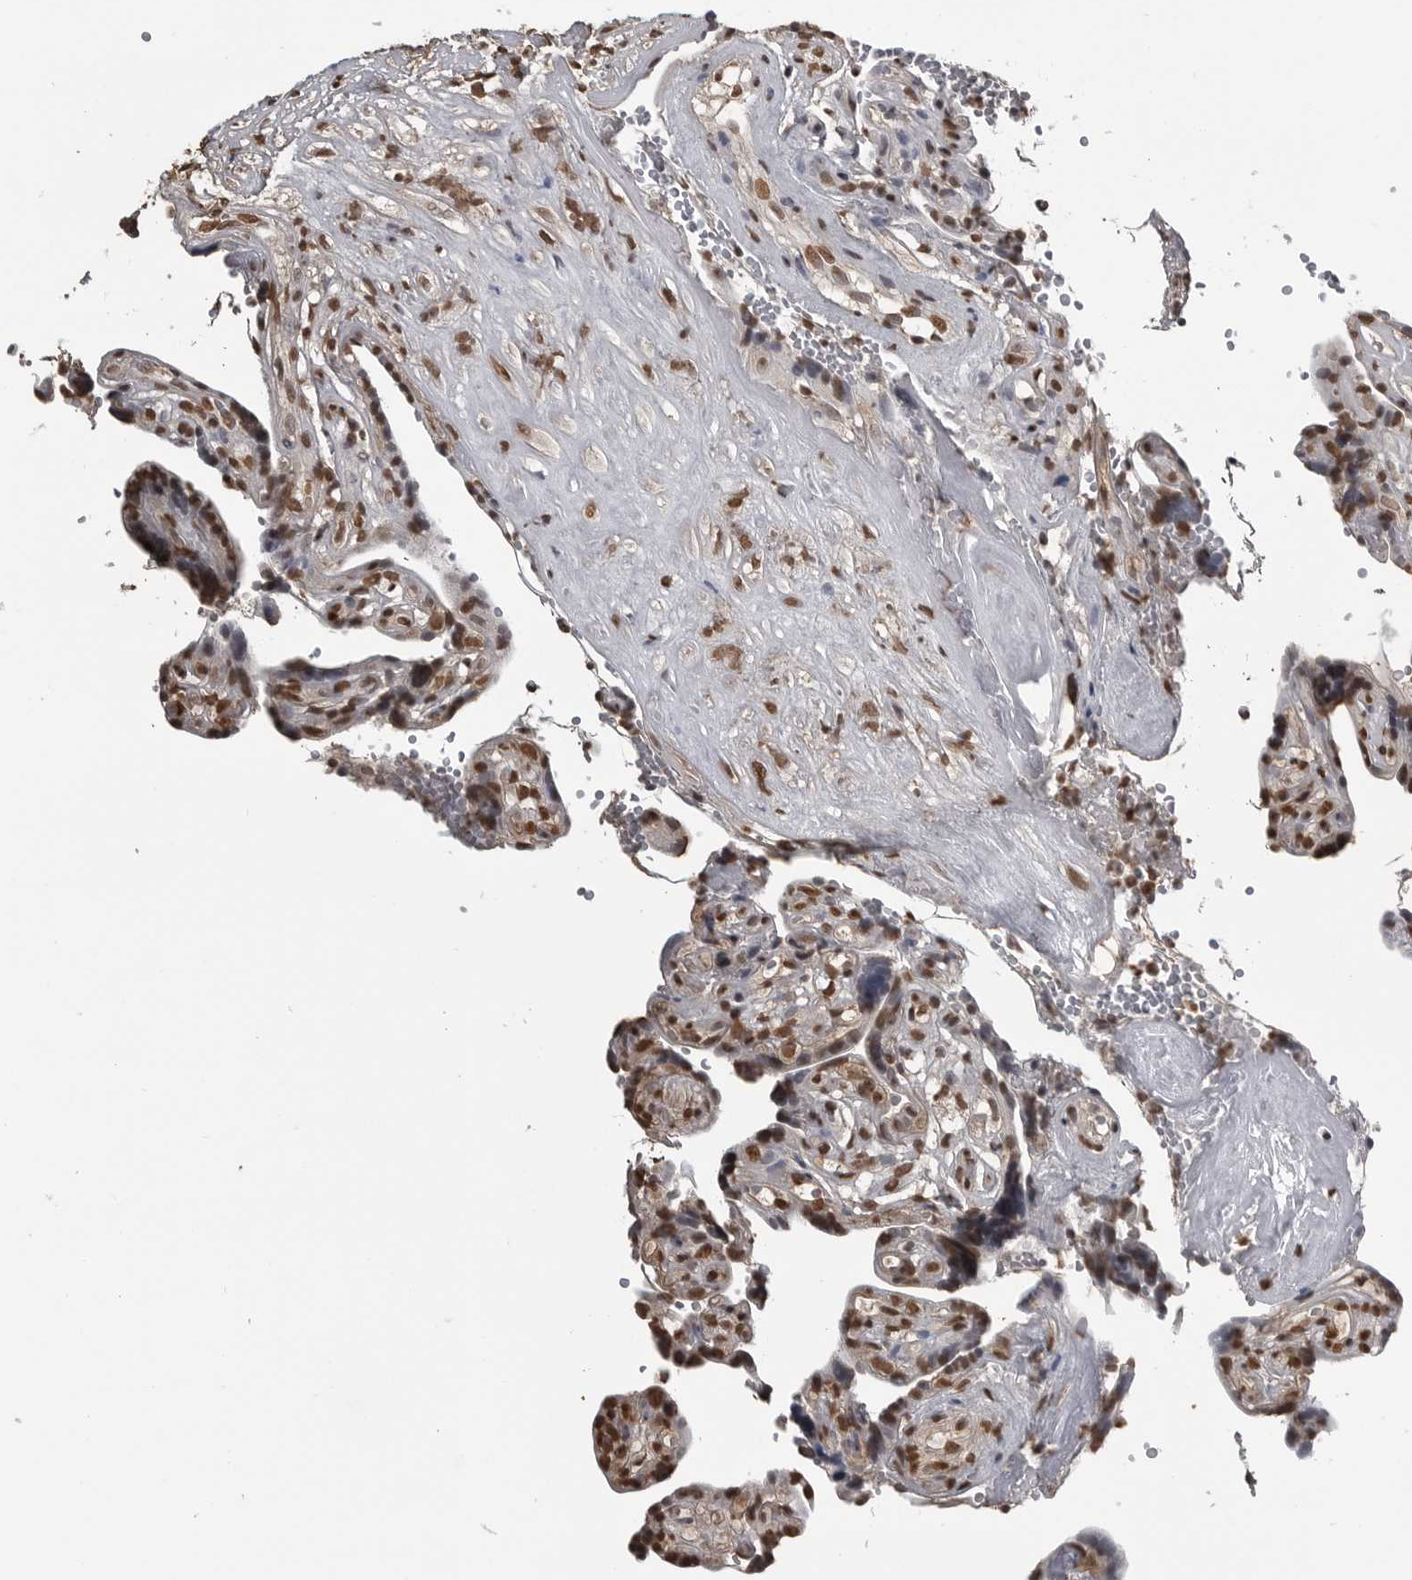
{"staining": {"intensity": "strong", "quantity": ">75%", "location": "cytoplasmic/membranous,nuclear"}, "tissue": "placenta", "cell_type": "Decidual cells", "image_type": "normal", "snomed": [{"axis": "morphology", "description": "Normal tissue, NOS"}, {"axis": "topography", "description": "Placenta"}], "caption": "Immunohistochemistry (IHC) histopathology image of normal human placenta stained for a protein (brown), which exhibits high levels of strong cytoplasmic/membranous,nuclear staining in about >75% of decidual cells.", "gene": "SMAD2", "patient": {"sex": "female", "age": 30}}